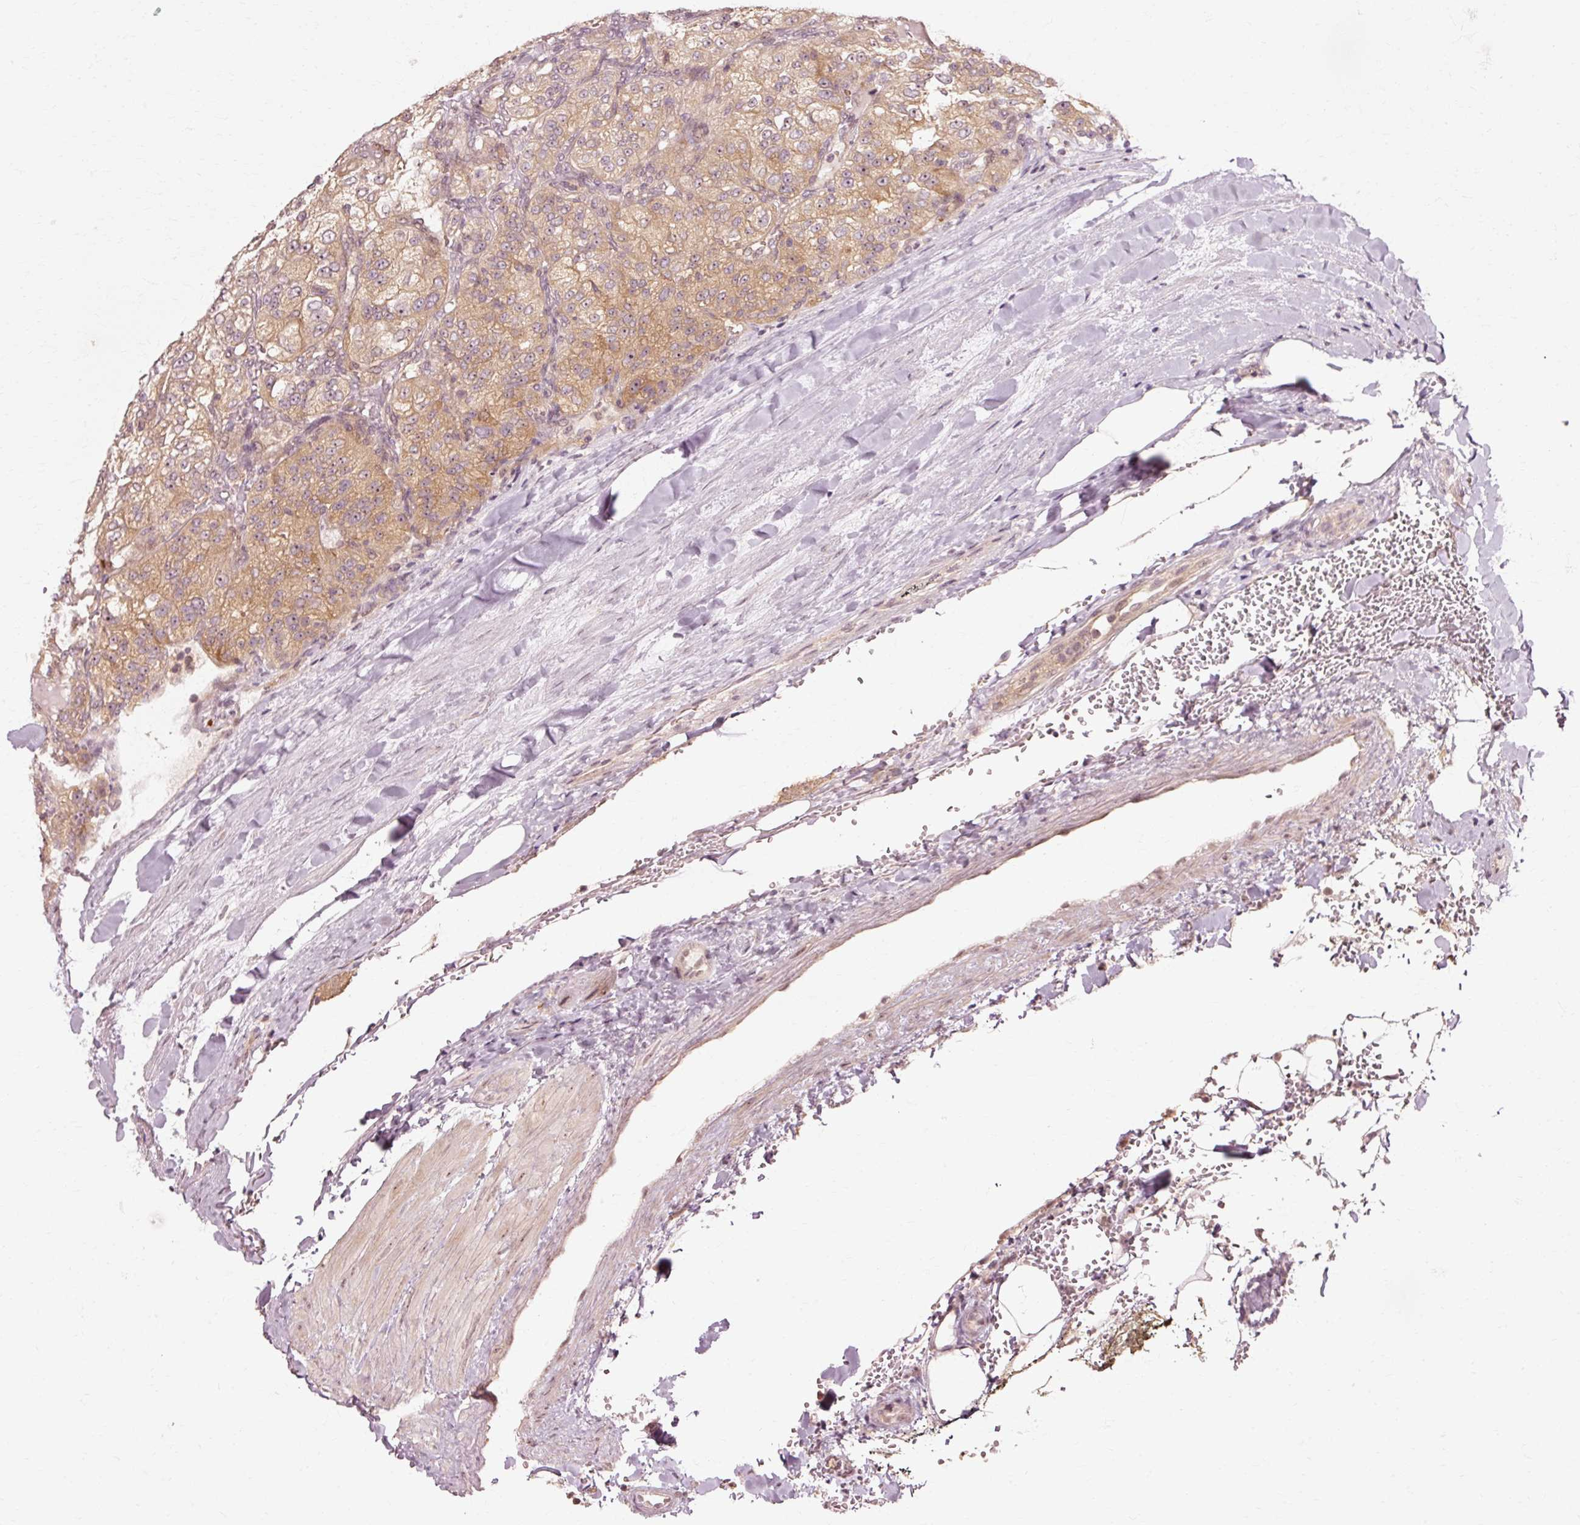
{"staining": {"intensity": "moderate", "quantity": ">75%", "location": "cytoplasmic/membranous"}, "tissue": "renal cancer", "cell_type": "Tumor cells", "image_type": "cancer", "snomed": [{"axis": "morphology", "description": "Adenocarcinoma, NOS"}, {"axis": "topography", "description": "Kidney"}], "caption": "There is medium levels of moderate cytoplasmic/membranous expression in tumor cells of adenocarcinoma (renal), as demonstrated by immunohistochemical staining (brown color).", "gene": "RGPD5", "patient": {"sex": "female", "age": 63}}